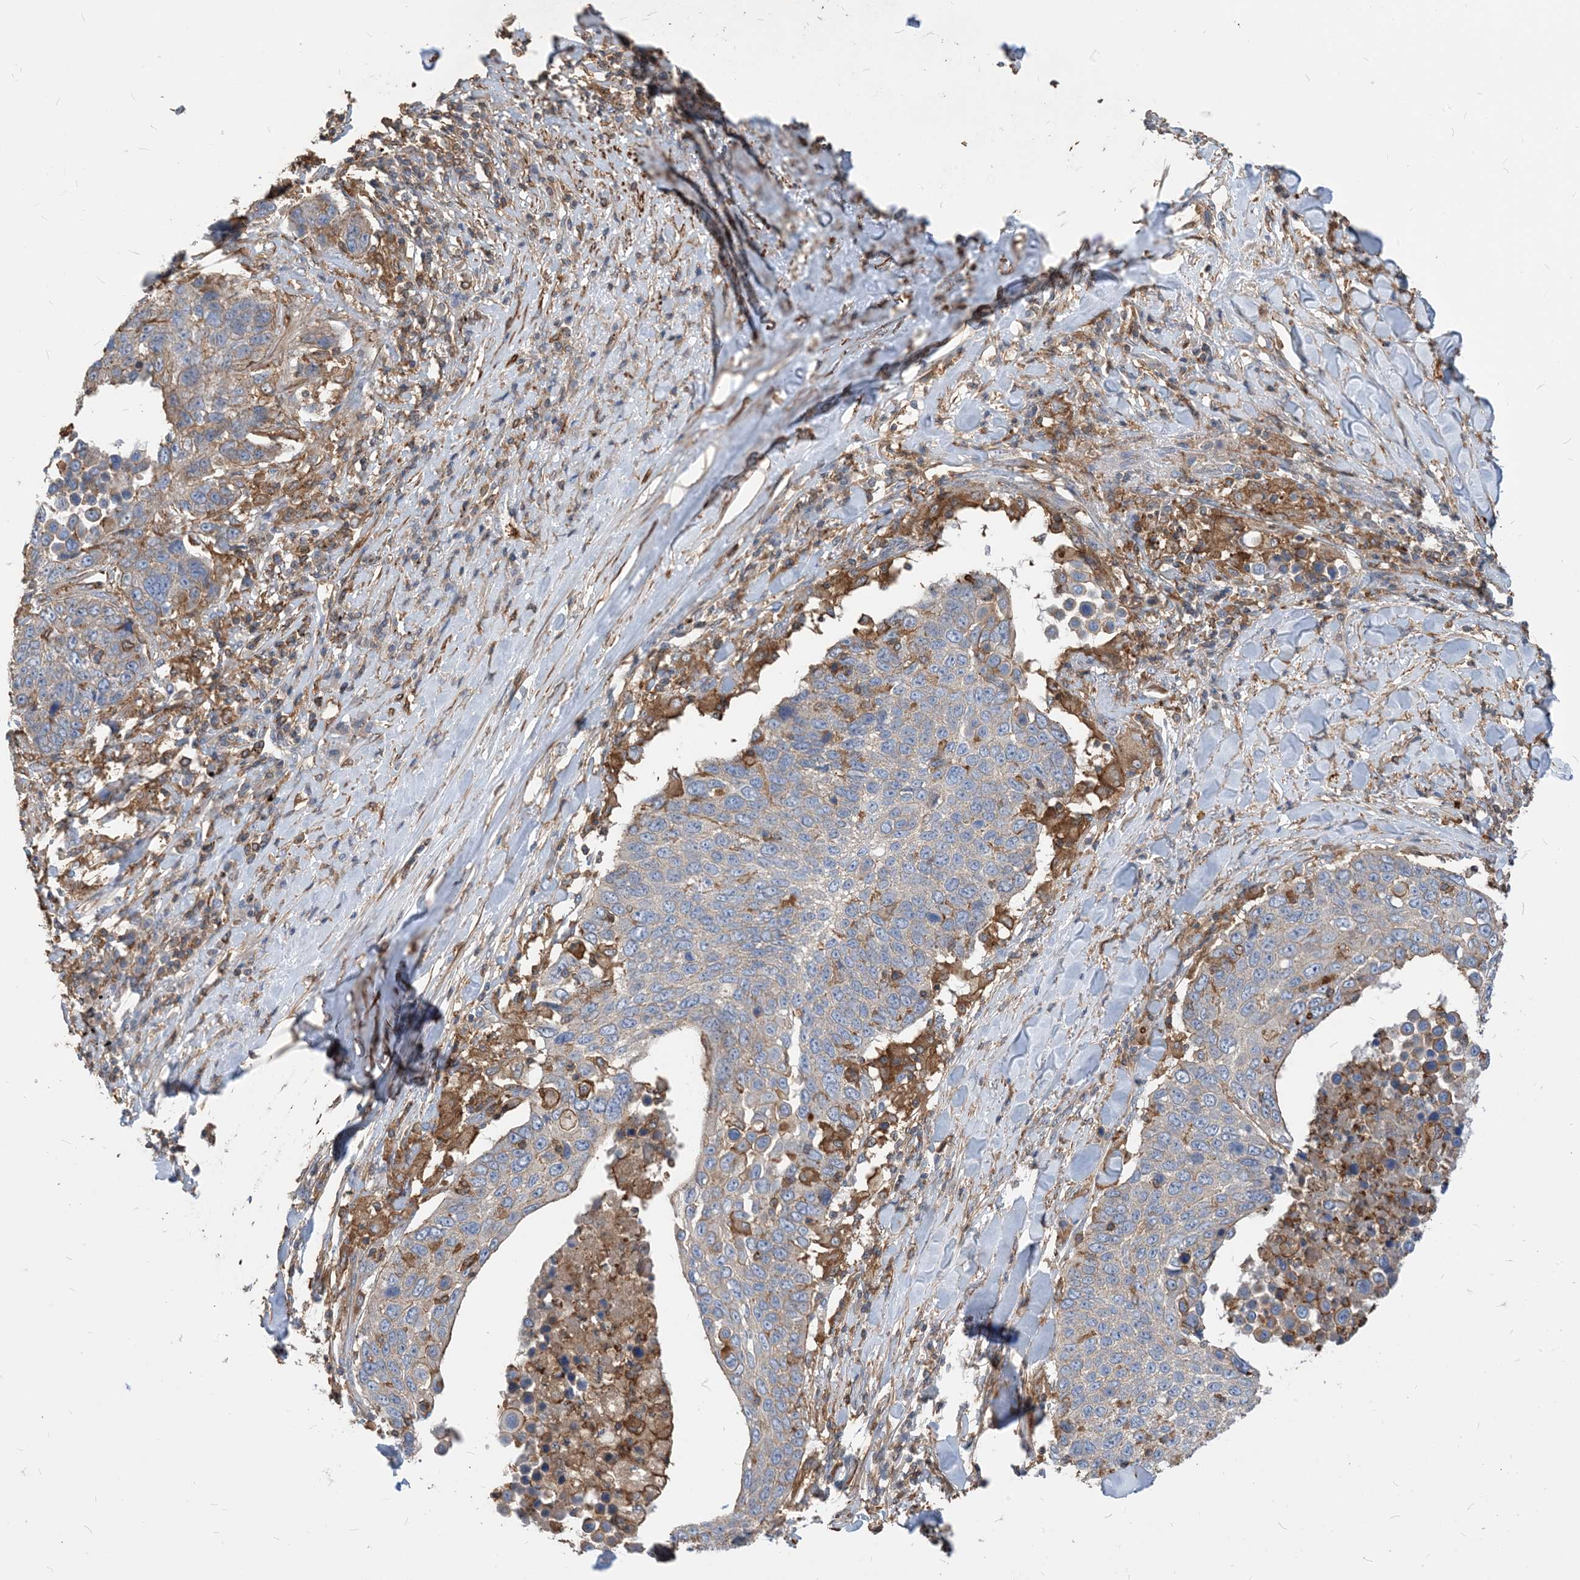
{"staining": {"intensity": "negative", "quantity": "none", "location": "none"}, "tissue": "lung cancer", "cell_type": "Tumor cells", "image_type": "cancer", "snomed": [{"axis": "morphology", "description": "Squamous cell carcinoma, NOS"}, {"axis": "topography", "description": "Lung"}], "caption": "Immunohistochemistry (IHC) photomicrograph of neoplastic tissue: lung squamous cell carcinoma stained with DAB shows no significant protein positivity in tumor cells. The staining was performed using DAB (3,3'-diaminobenzidine) to visualize the protein expression in brown, while the nuclei were stained in blue with hematoxylin (Magnification: 20x).", "gene": "PARVG", "patient": {"sex": "male", "age": 66}}